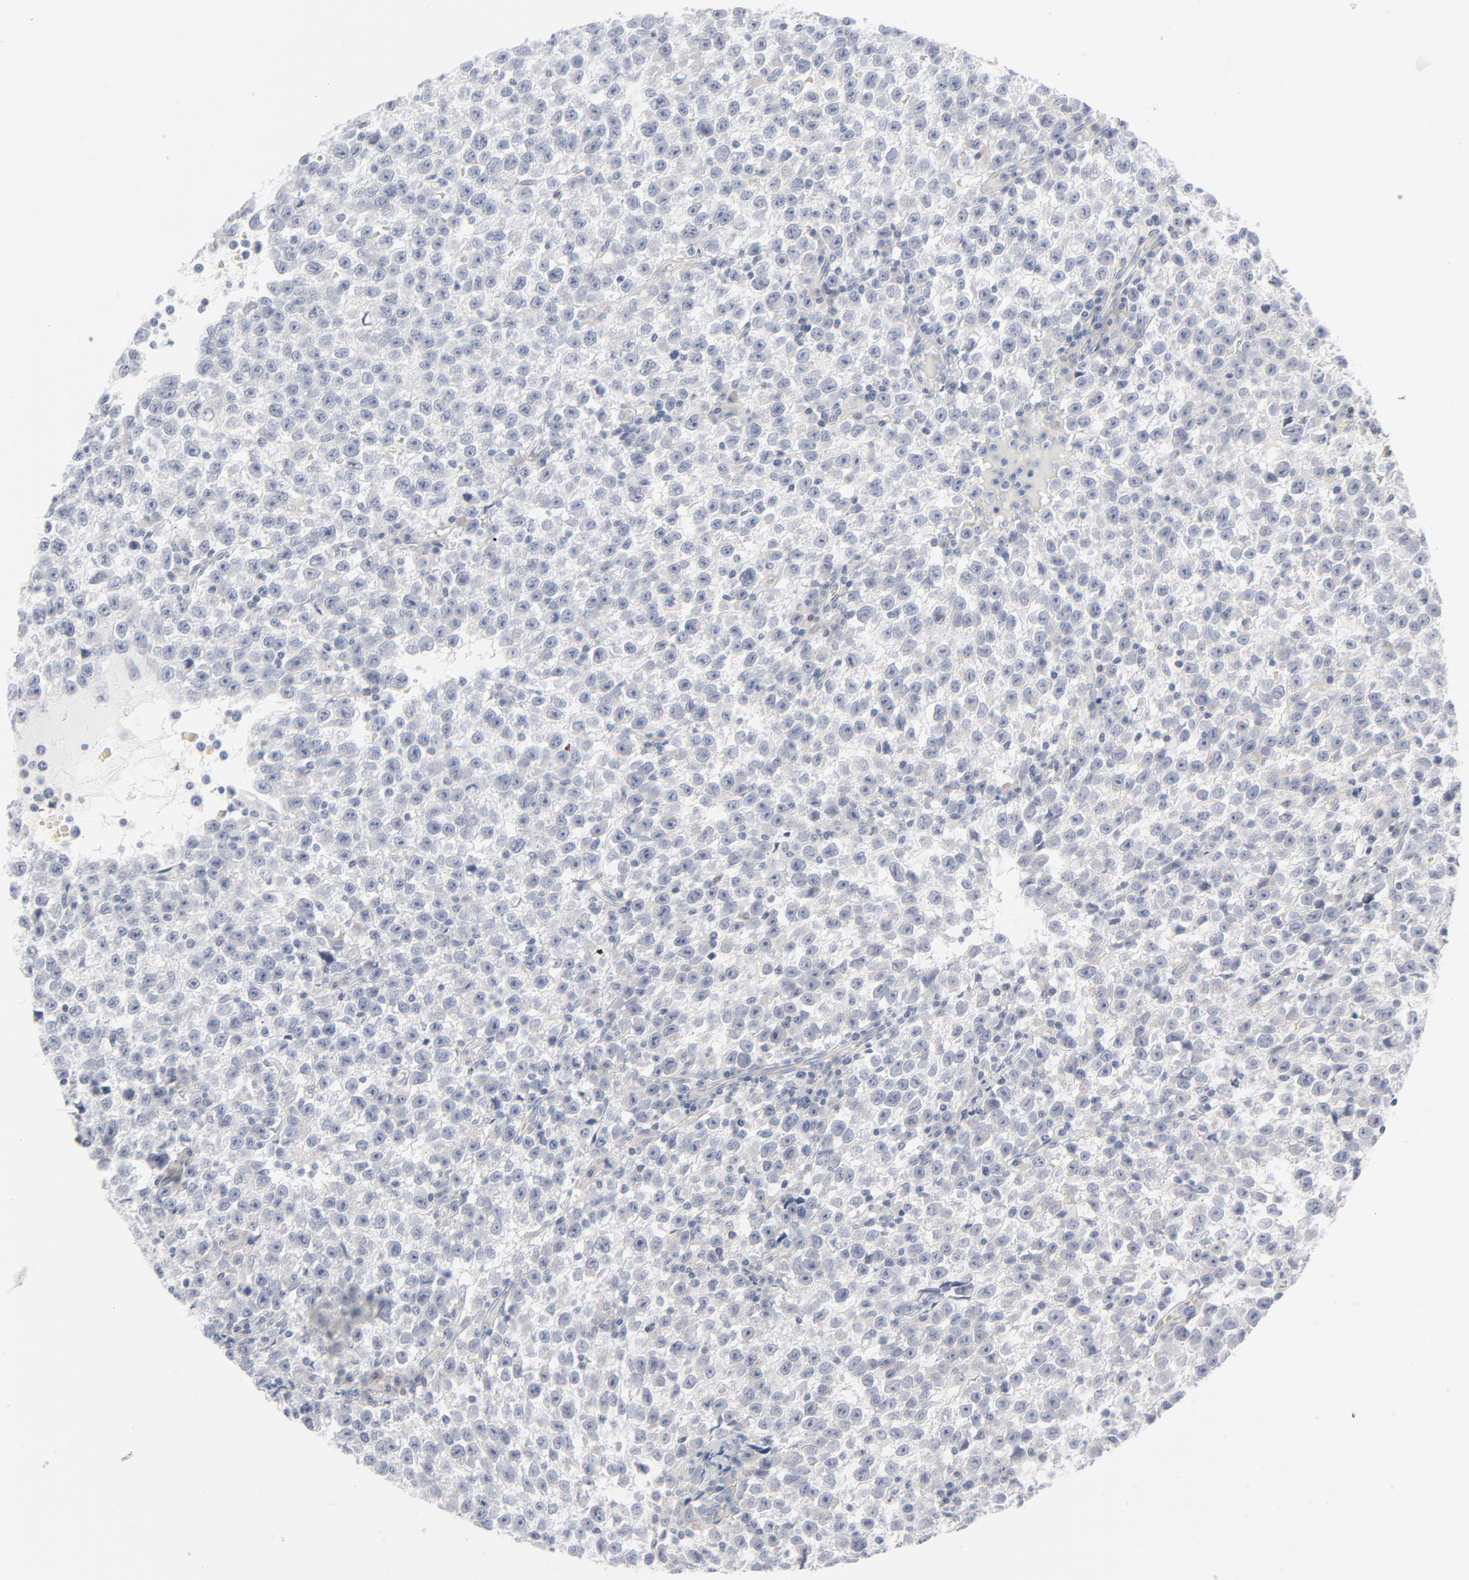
{"staining": {"intensity": "negative", "quantity": "none", "location": "none"}, "tissue": "testis cancer", "cell_type": "Tumor cells", "image_type": "cancer", "snomed": [{"axis": "morphology", "description": "Seminoma, NOS"}, {"axis": "topography", "description": "Testis"}], "caption": "High magnification brightfield microscopy of testis seminoma stained with DAB (brown) and counterstained with hematoxylin (blue): tumor cells show no significant expression. The staining is performed using DAB brown chromogen with nuclei counter-stained in using hematoxylin.", "gene": "KDSR", "patient": {"sex": "male", "age": 35}}